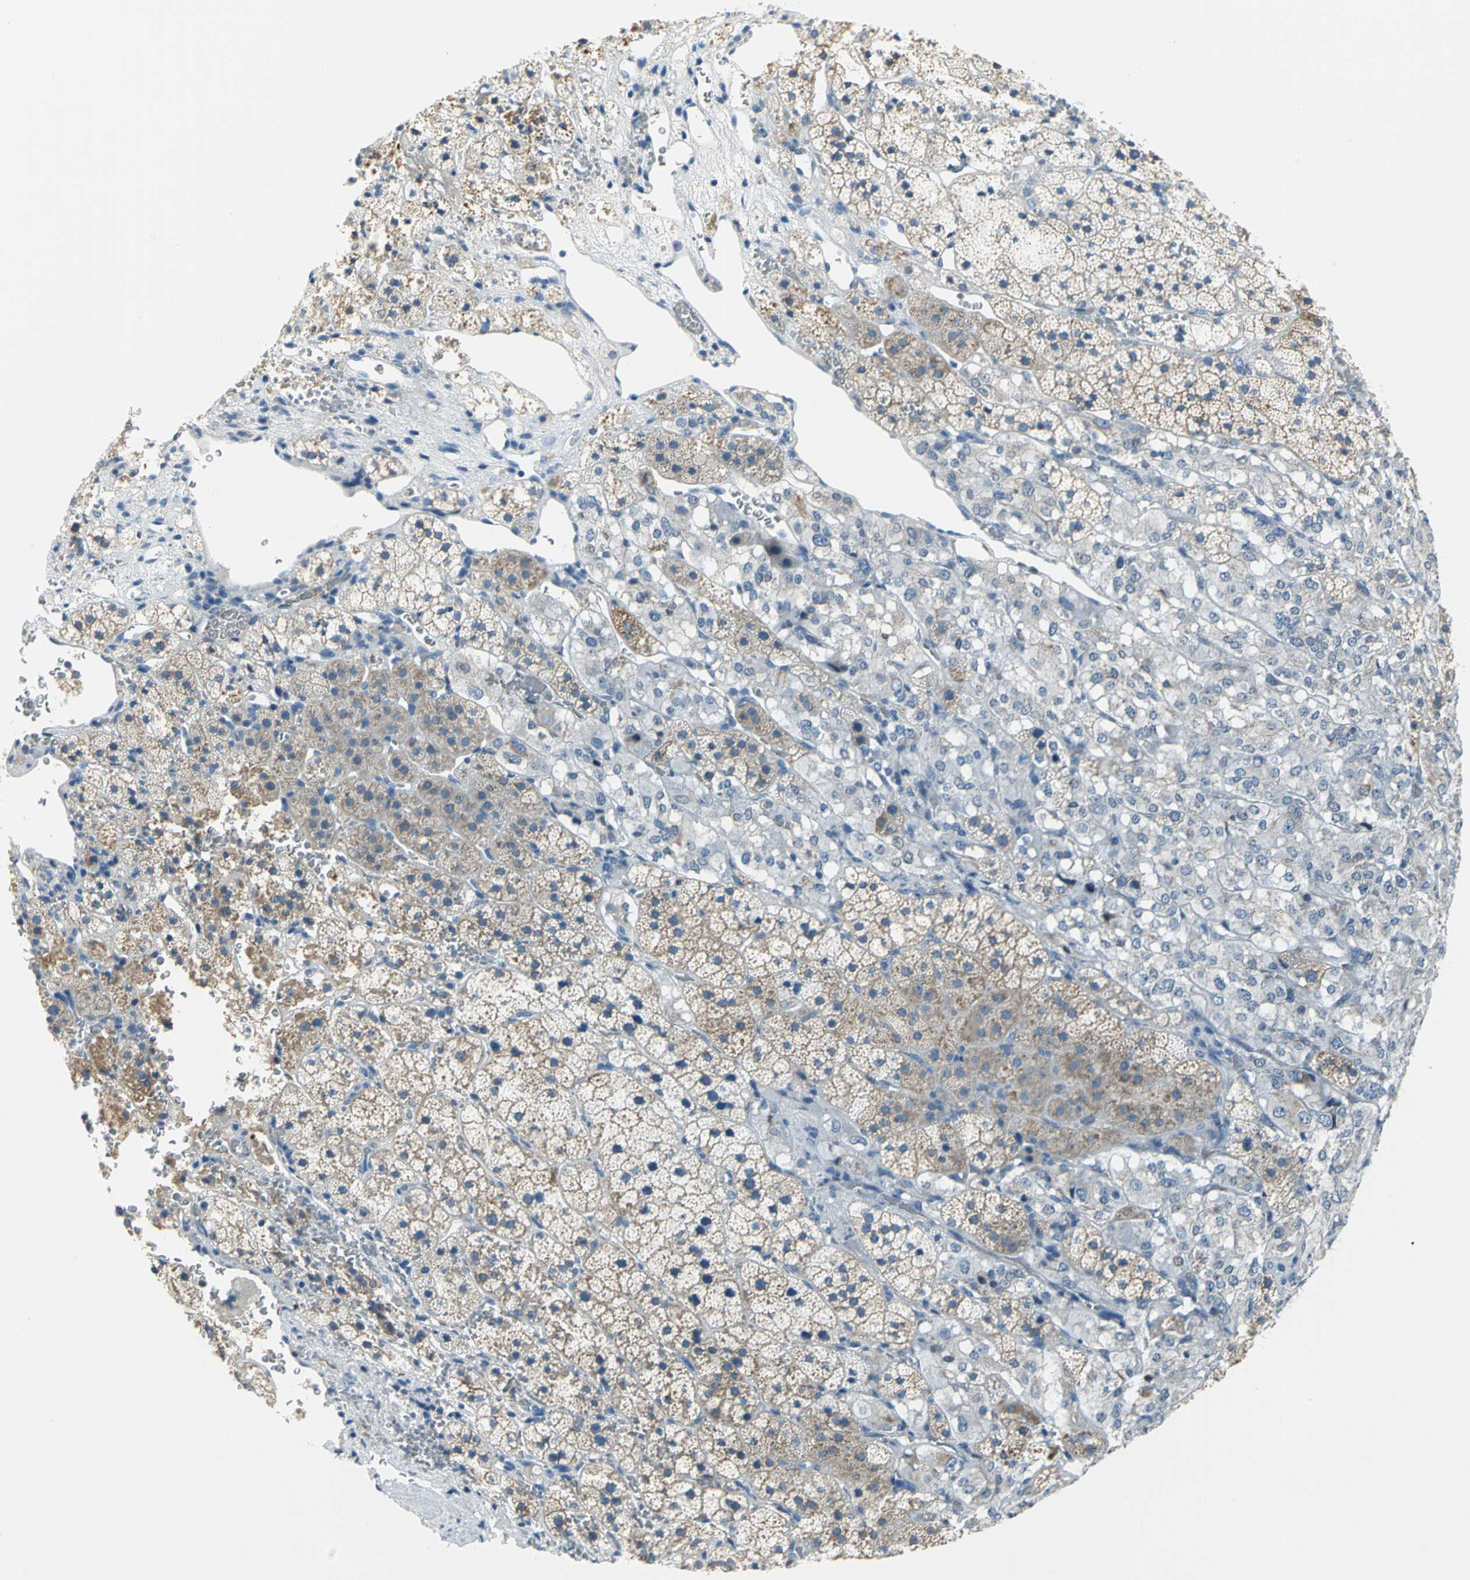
{"staining": {"intensity": "weak", "quantity": ">75%", "location": "cytoplasmic/membranous"}, "tissue": "adrenal gland", "cell_type": "Glandular cells", "image_type": "normal", "snomed": [{"axis": "morphology", "description": "Normal tissue, NOS"}, {"axis": "topography", "description": "Adrenal gland"}], "caption": "An image showing weak cytoplasmic/membranous positivity in about >75% of glandular cells in unremarkable adrenal gland, as visualized by brown immunohistochemical staining.", "gene": "ALOX15", "patient": {"sex": "female", "age": 44}}